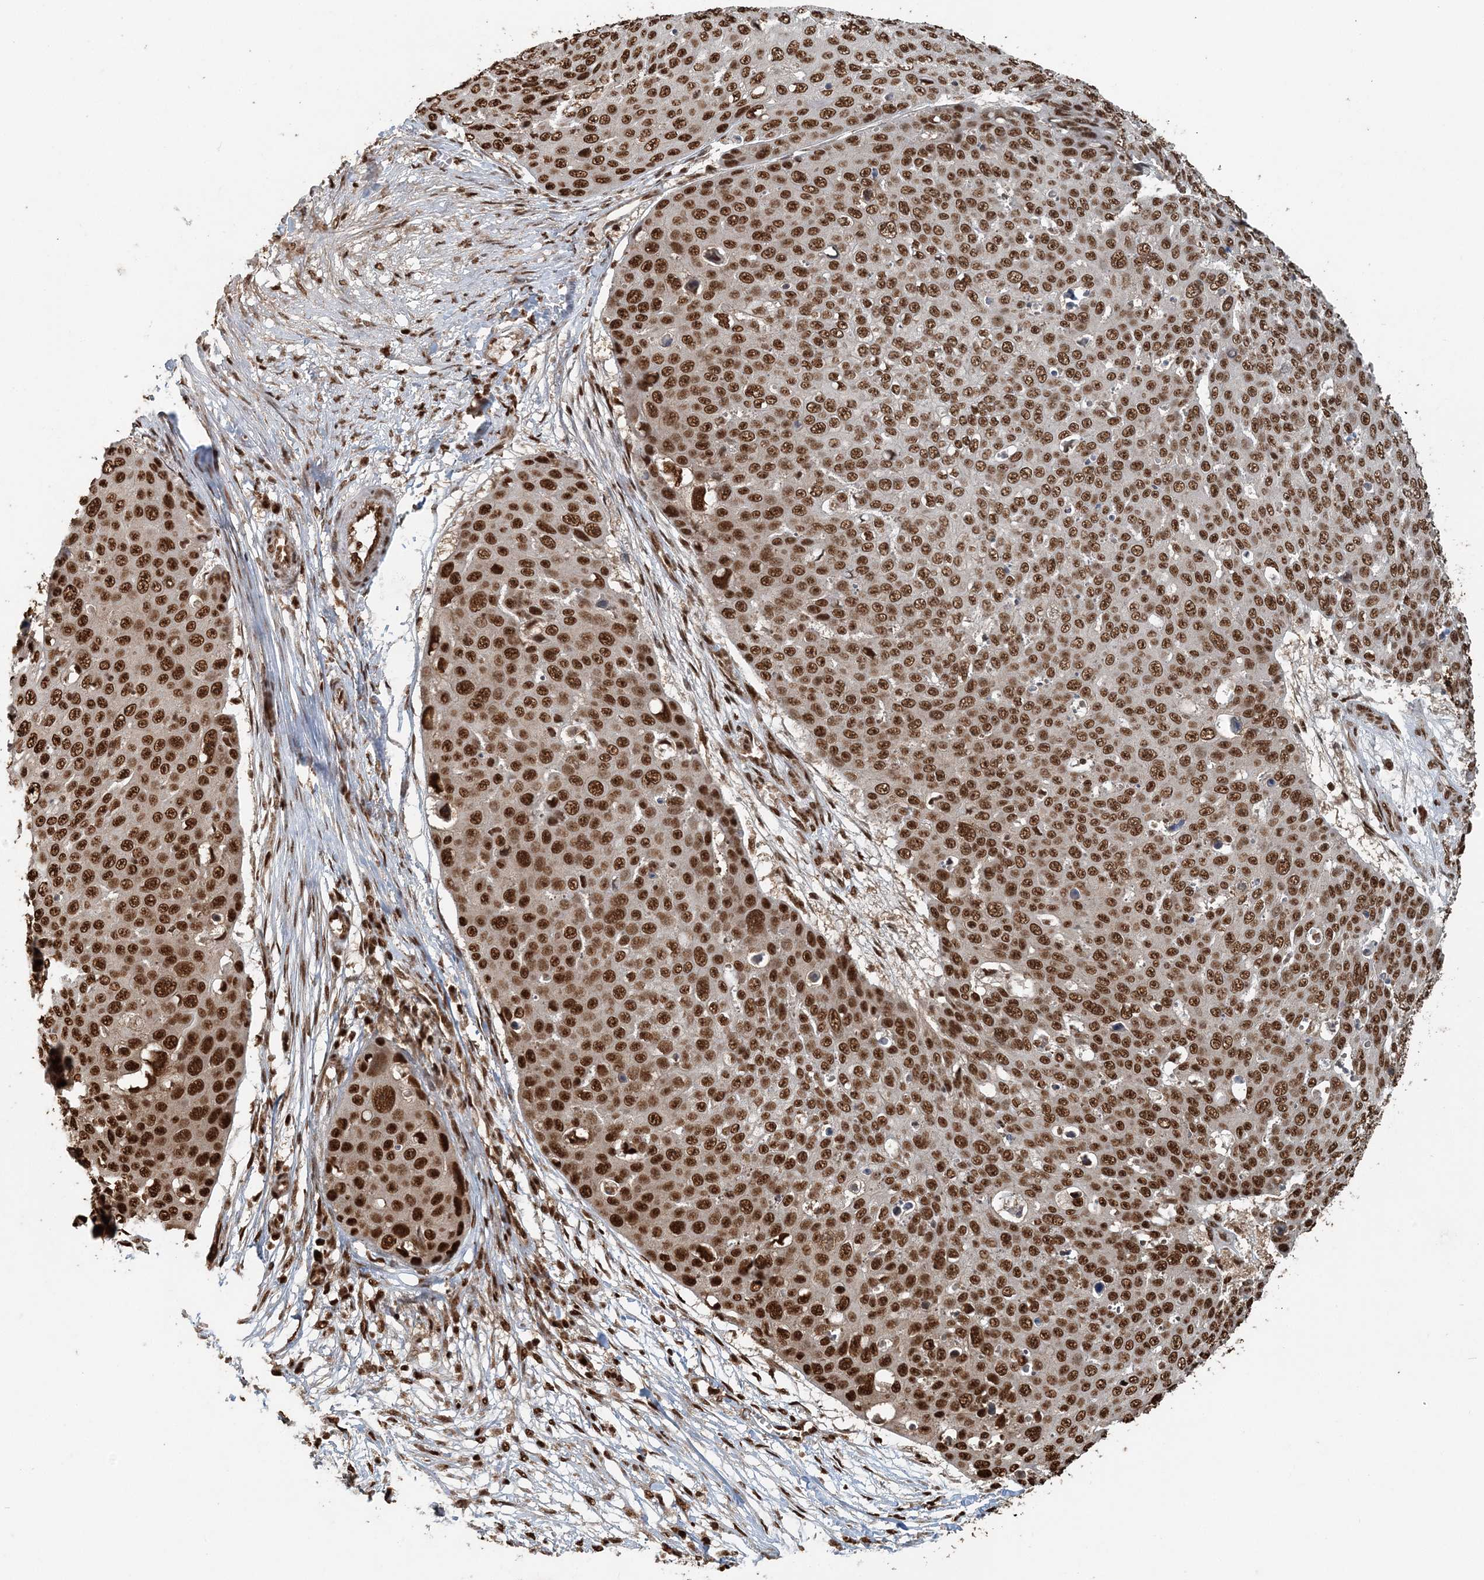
{"staining": {"intensity": "strong", "quantity": ">75%", "location": "nuclear"}, "tissue": "skin cancer", "cell_type": "Tumor cells", "image_type": "cancer", "snomed": [{"axis": "morphology", "description": "Squamous cell carcinoma, NOS"}, {"axis": "topography", "description": "Skin"}], "caption": "A histopathology image of human skin cancer (squamous cell carcinoma) stained for a protein shows strong nuclear brown staining in tumor cells. (Brightfield microscopy of DAB IHC at high magnification).", "gene": "ARHGAP35", "patient": {"sex": "male", "age": 71}}